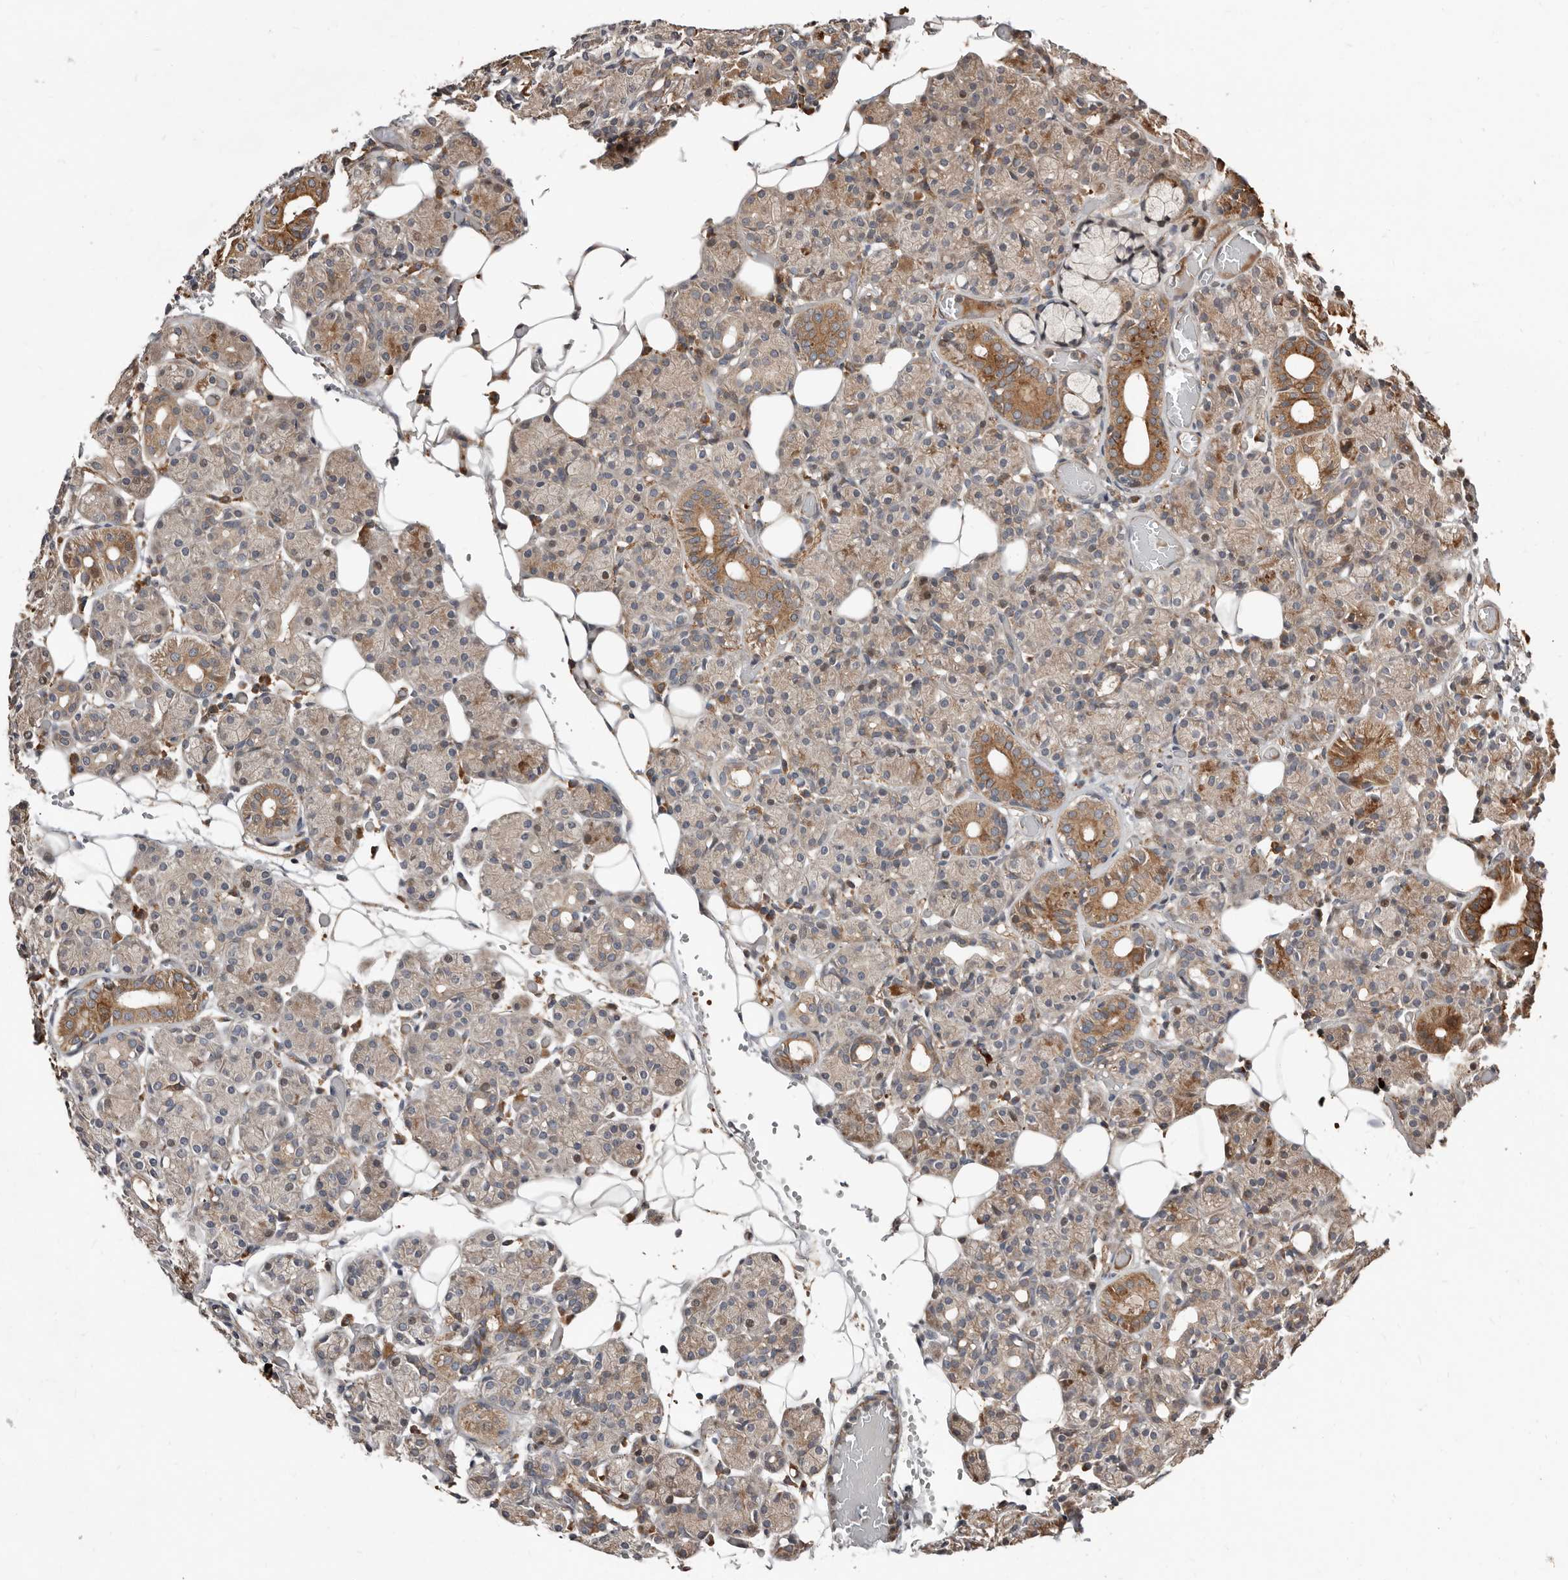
{"staining": {"intensity": "moderate", "quantity": "<25%", "location": "cytoplasmic/membranous"}, "tissue": "salivary gland", "cell_type": "Glandular cells", "image_type": "normal", "snomed": [{"axis": "morphology", "description": "Normal tissue, NOS"}, {"axis": "topography", "description": "Salivary gland"}], "caption": "Immunohistochemical staining of unremarkable salivary gland demonstrates moderate cytoplasmic/membranous protein positivity in approximately <25% of glandular cells.", "gene": "SMYD4", "patient": {"sex": "male", "age": 63}}